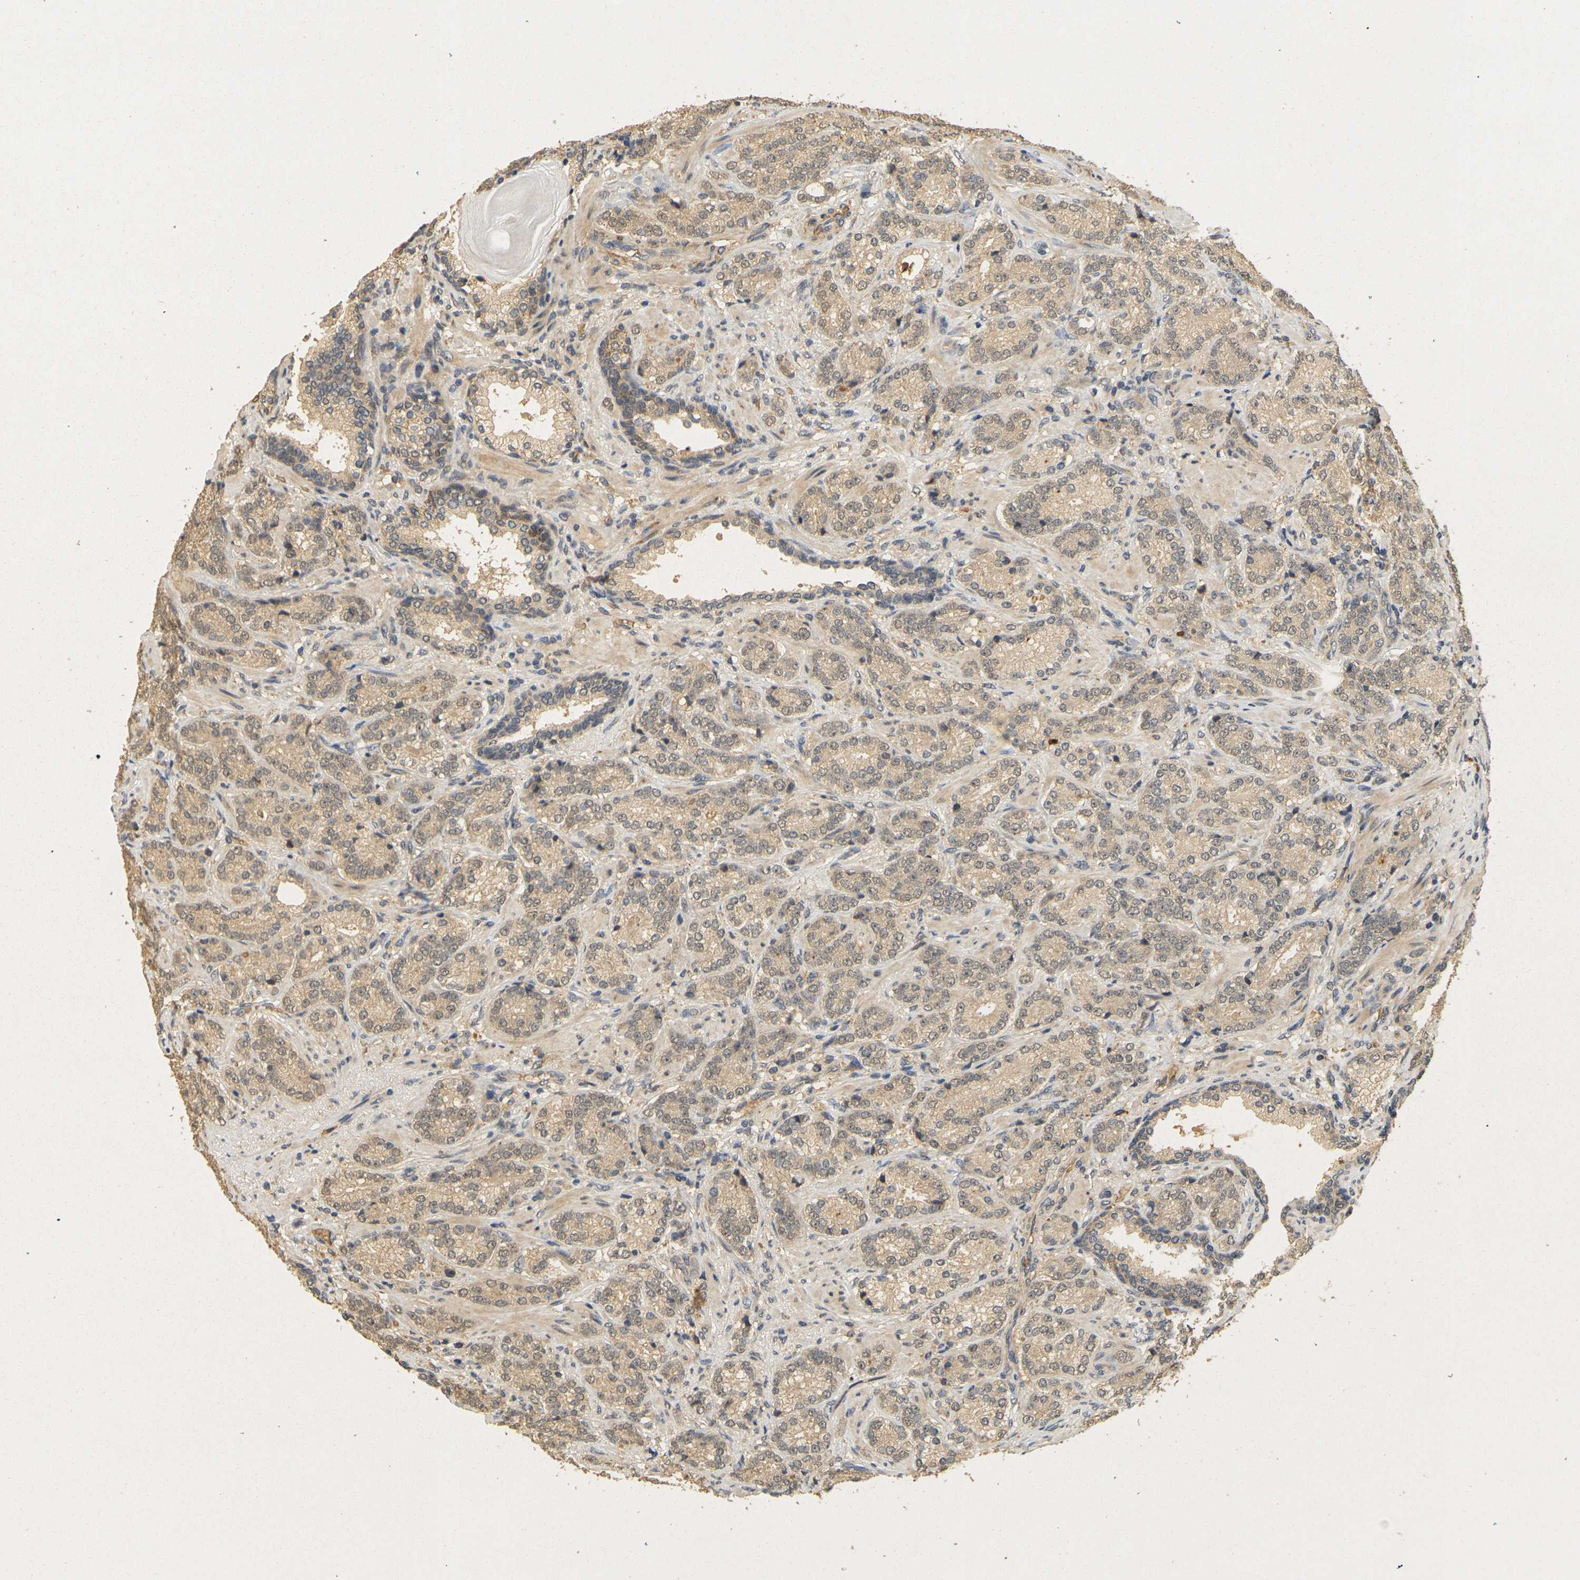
{"staining": {"intensity": "weak", "quantity": ">75%", "location": "cytoplasmic/membranous"}, "tissue": "prostate cancer", "cell_type": "Tumor cells", "image_type": "cancer", "snomed": [{"axis": "morphology", "description": "Adenocarcinoma, High grade"}, {"axis": "topography", "description": "Prostate"}], "caption": "Protein staining of adenocarcinoma (high-grade) (prostate) tissue reveals weak cytoplasmic/membranous positivity in approximately >75% of tumor cells.", "gene": "MEGF9", "patient": {"sex": "male", "age": 61}}